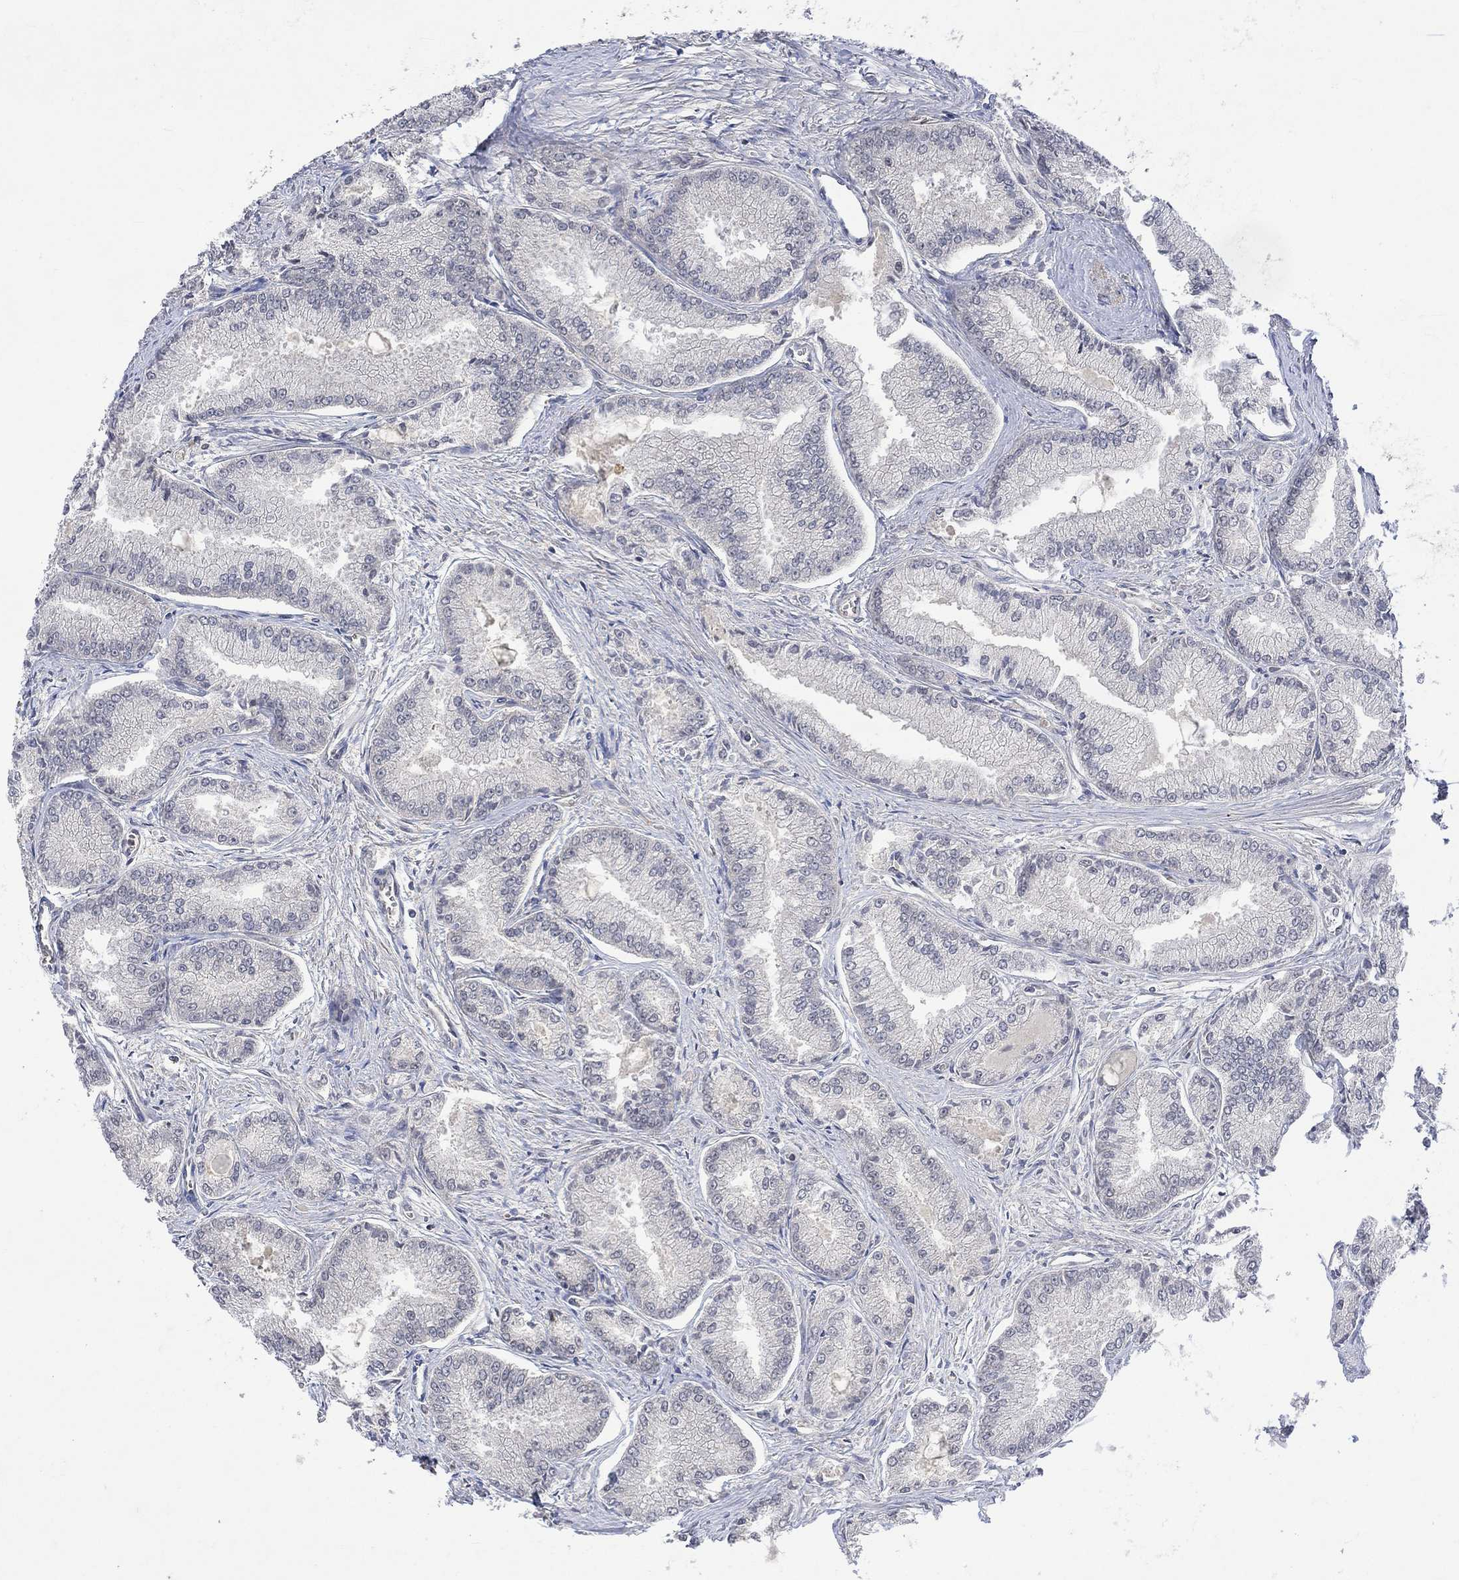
{"staining": {"intensity": "negative", "quantity": "none", "location": "none"}, "tissue": "prostate cancer", "cell_type": "Tumor cells", "image_type": "cancer", "snomed": [{"axis": "morphology", "description": "Adenocarcinoma, NOS"}, {"axis": "morphology", "description": "Adenocarcinoma, High grade"}, {"axis": "topography", "description": "Prostate"}], "caption": "High power microscopy image of an immunohistochemistry micrograph of prostate cancer (adenocarcinoma), revealing no significant staining in tumor cells.", "gene": "GRIN2D", "patient": {"sex": "male", "age": 70}}